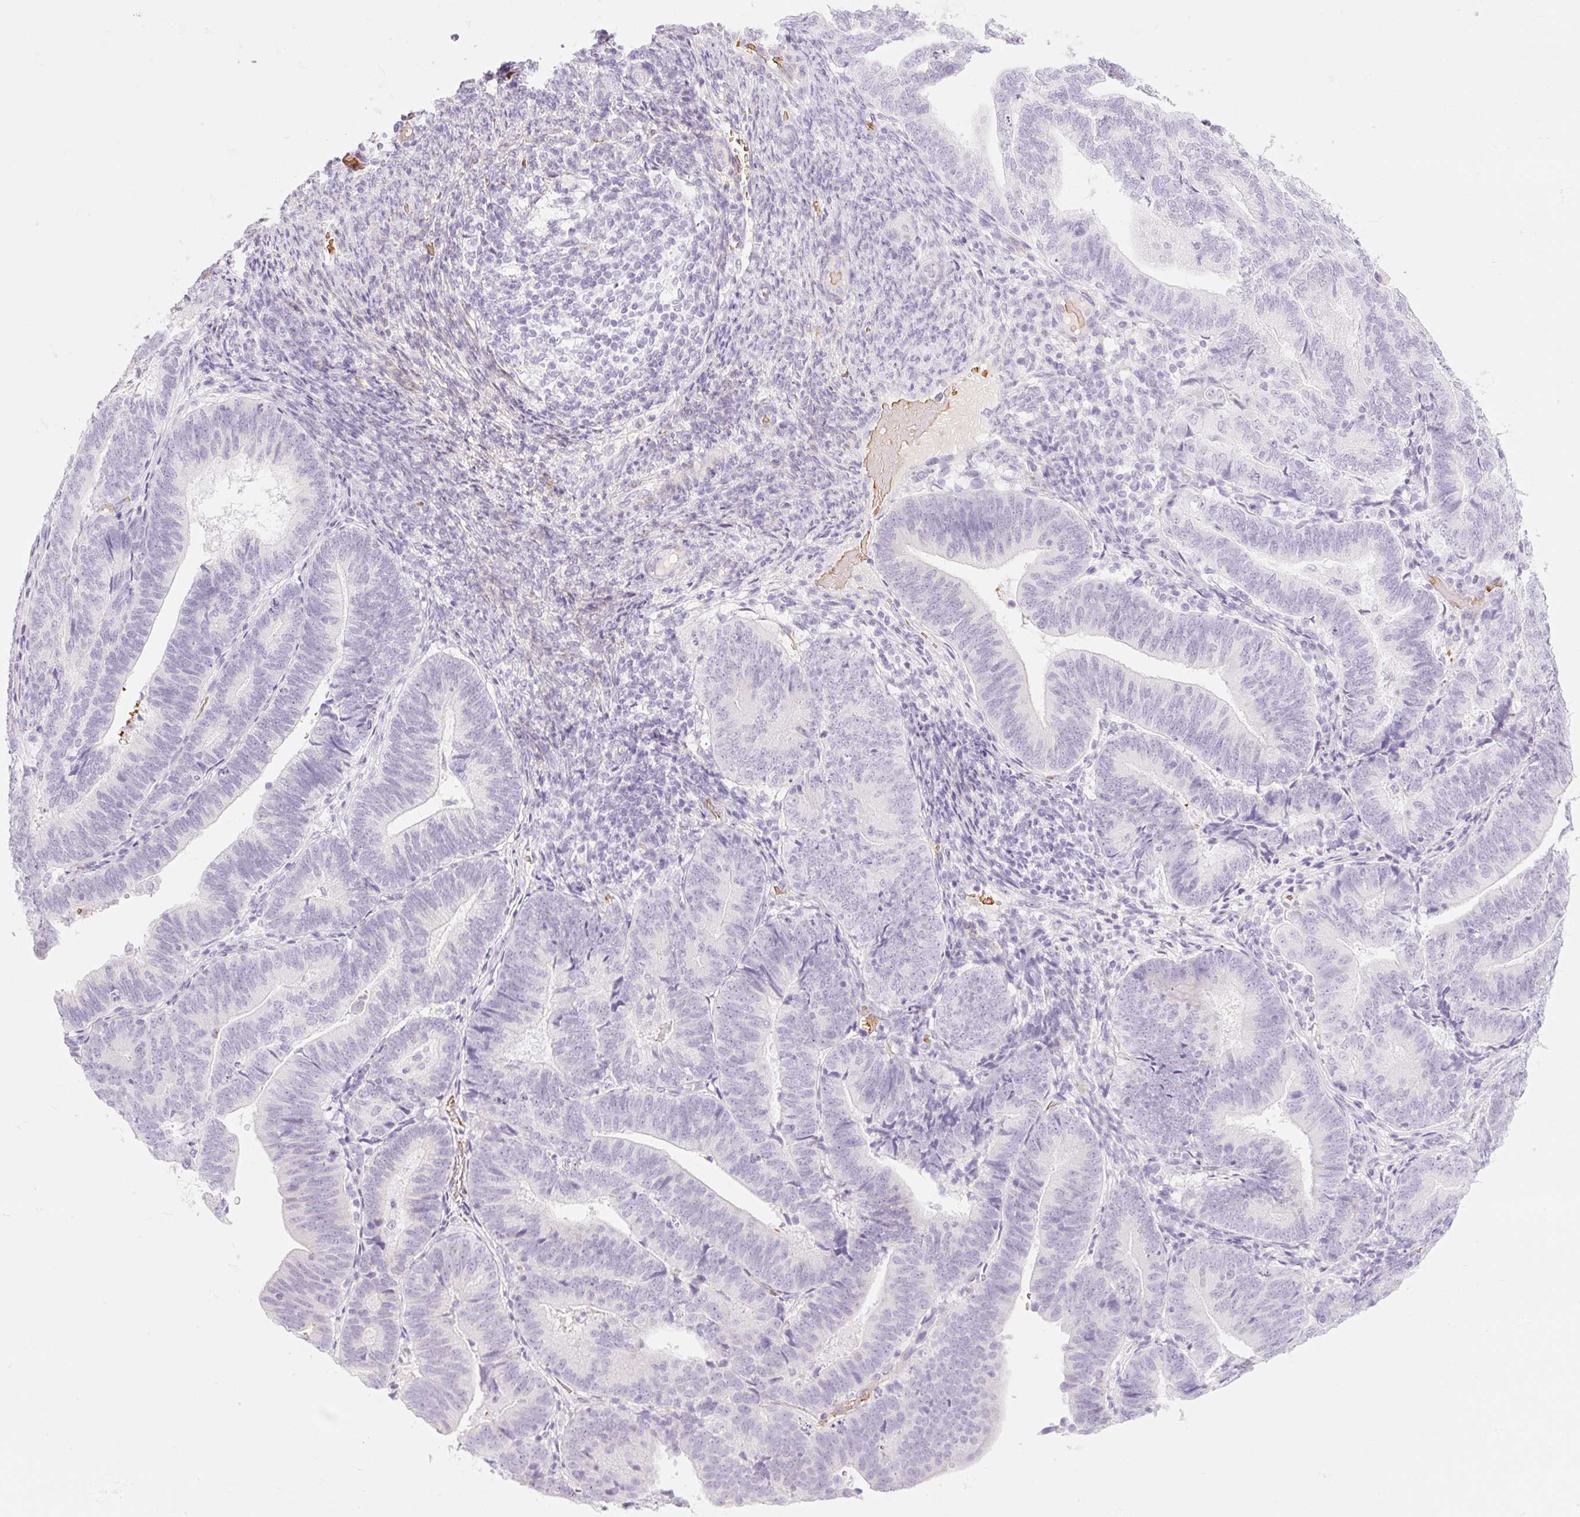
{"staining": {"intensity": "negative", "quantity": "none", "location": "none"}, "tissue": "endometrial cancer", "cell_type": "Tumor cells", "image_type": "cancer", "snomed": [{"axis": "morphology", "description": "Adenocarcinoma, NOS"}, {"axis": "topography", "description": "Endometrium"}], "caption": "Tumor cells show no significant protein staining in endometrial cancer. The staining was performed using DAB to visualize the protein expression in brown, while the nuclei were stained in blue with hematoxylin (Magnification: 20x).", "gene": "TAF1L", "patient": {"sex": "female", "age": 70}}